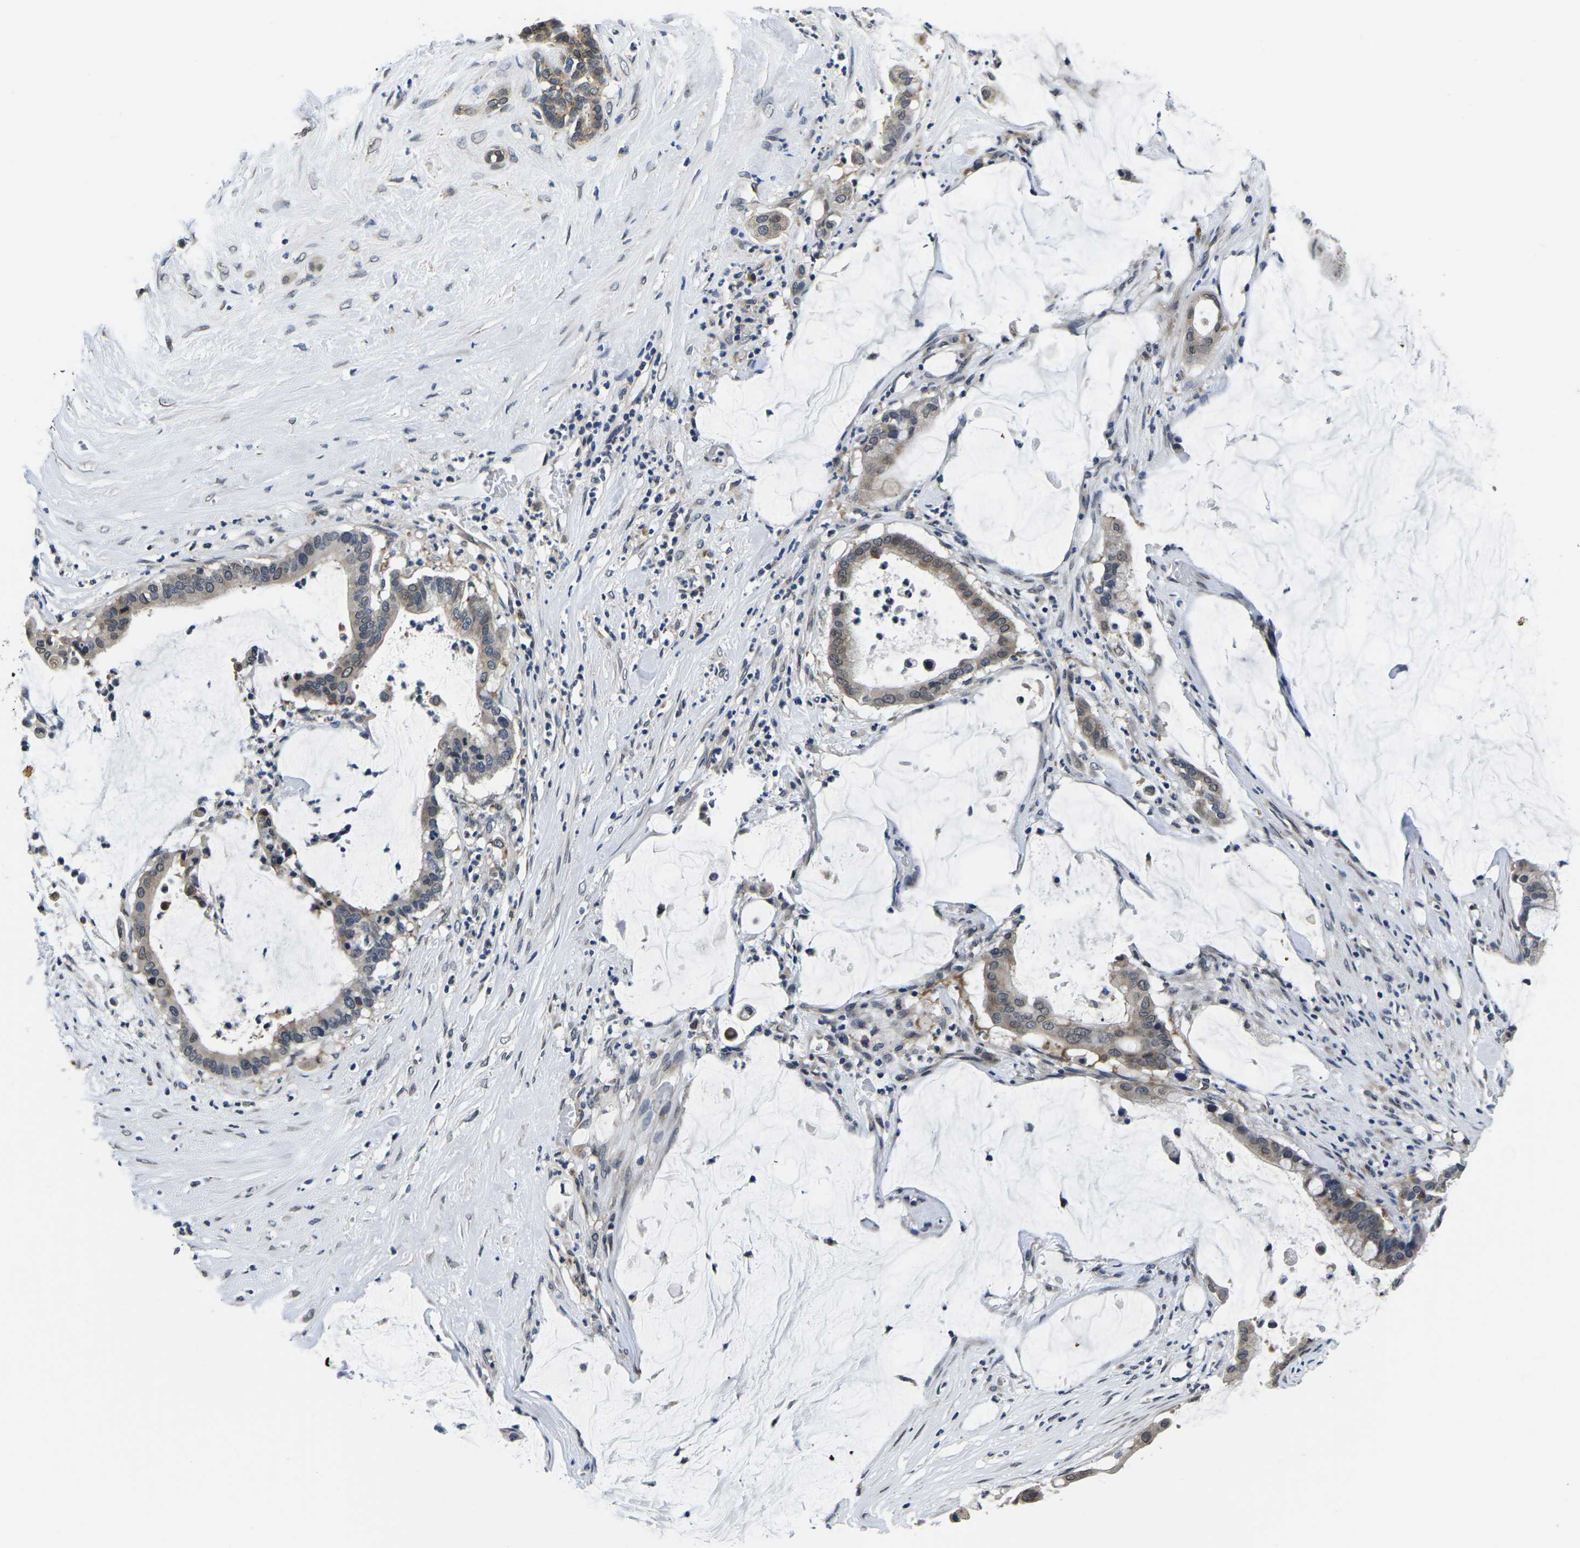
{"staining": {"intensity": "weak", "quantity": "25%-75%", "location": "cytoplasmic/membranous"}, "tissue": "pancreatic cancer", "cell_type": "Tumor cells", "image_type": "cancer", "snomed": [{"axis": "morphology", "description": "Adenocarcinoma, NOS"}, {"axis": "topography", "description": "Pancreas"}], "caption": "The image exhibits immunohistochemical staining of adenocarcinoma (pancreatic). There is weak cytoplasmic/membranous staining is seen in about 25%-75% of tumor cells. (DAB (3,3'-diaminobenzidine) IHC, brown staining for protein, blue staining for nuclei).", "gene": "SNX10", "patient": {"sex": "male", "age": 41}}